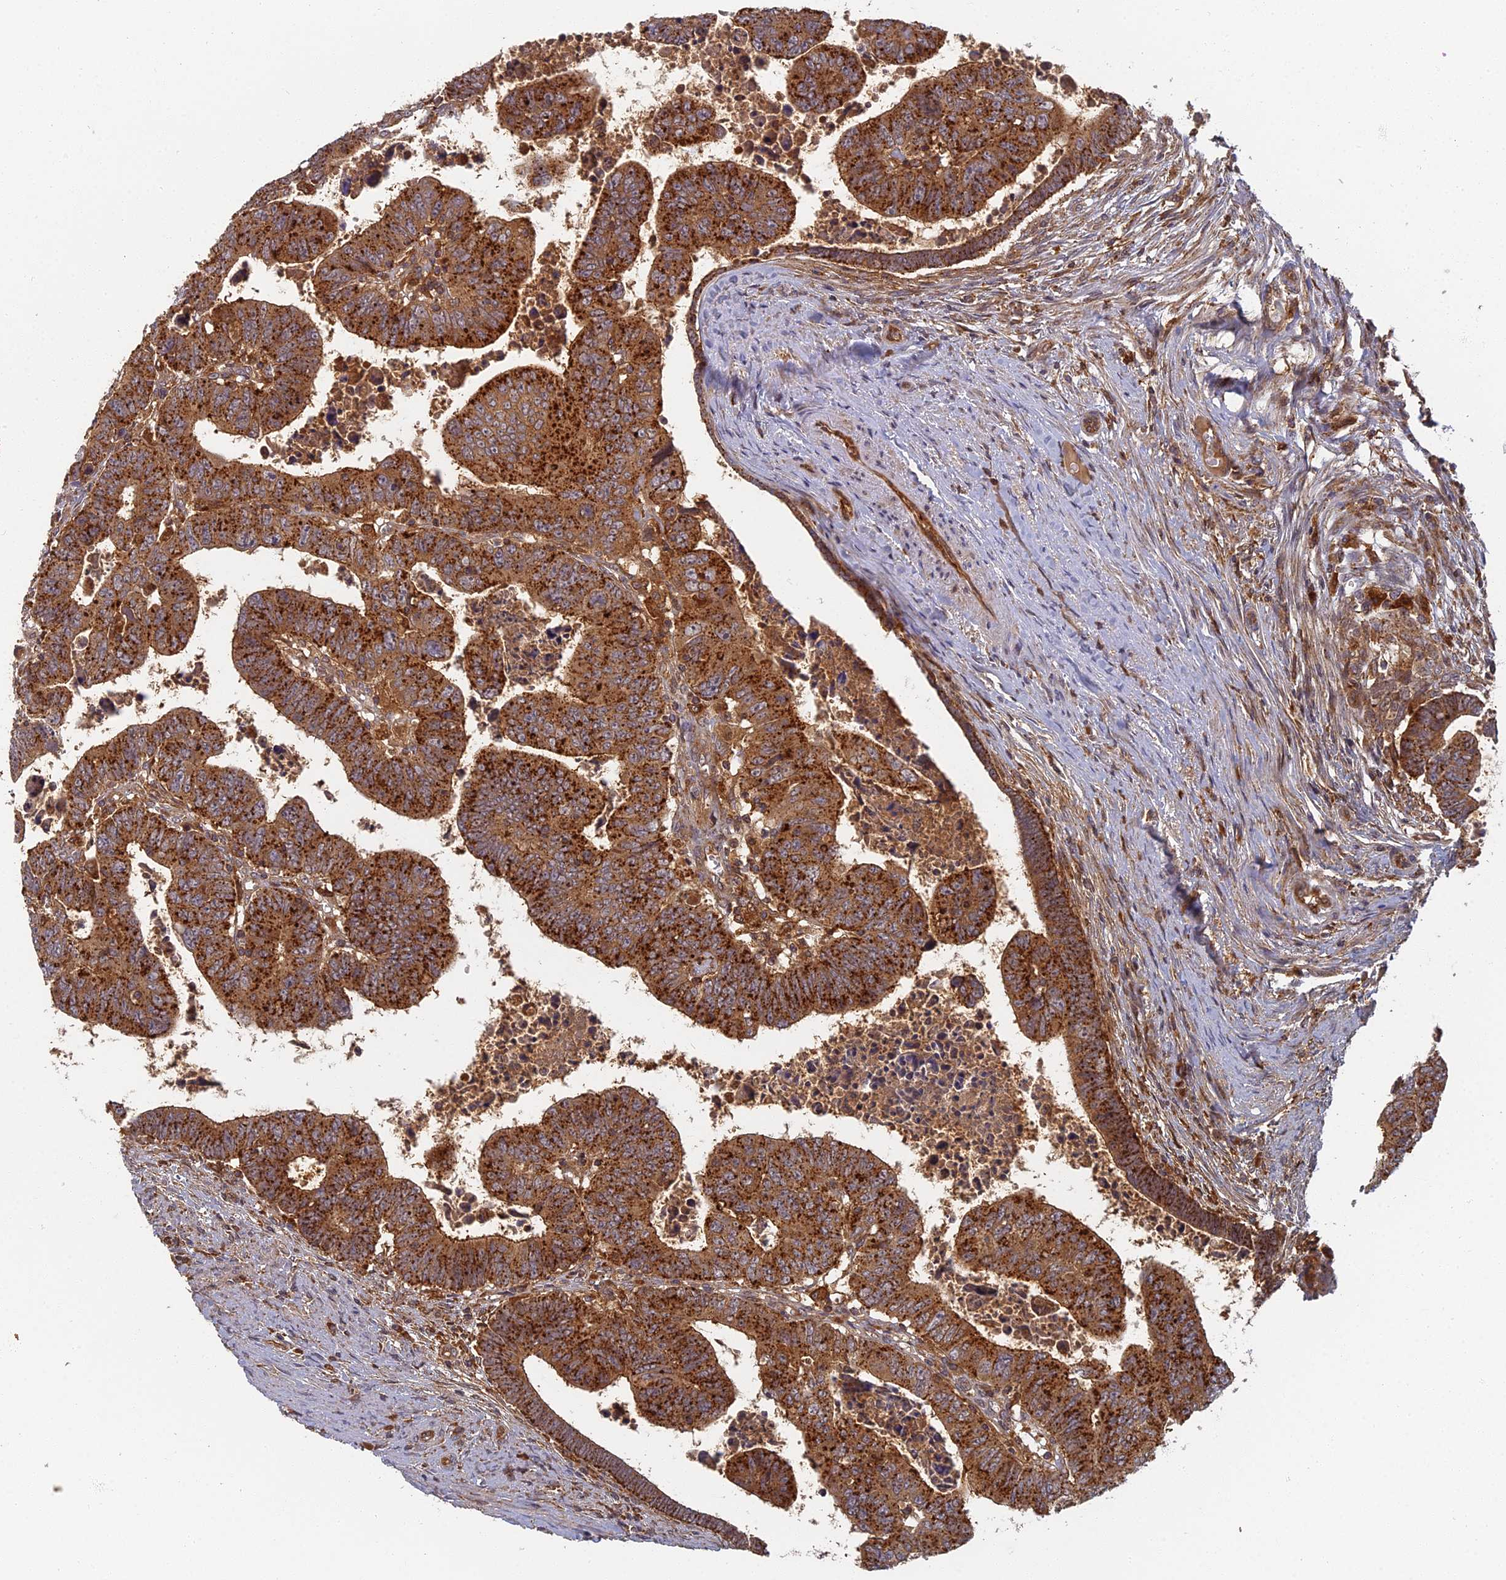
{"staining": {"intensity": "strong", "quantity": ">75%", "location": "cytoplasmic/membranous"}, "tissue": "colorectal cancer", "cell_type": "Tumor cells", "image_type": "cancer", "snomed": [{"axis": "morphology", "description": "Normal tissue, NOS"}, {"axis": "morphology", "description": "Adenocarcinoma, NOS"}, {"axis": "topography", "description": "Rectum"}], "caption": "Adenocarcinoma (colorectal) tissue reveals strong cytoplasmic/membranous expression in about >75% of tumor cells", "gene": "INO80D", "patient": {"sex": "female", "age": 65}}